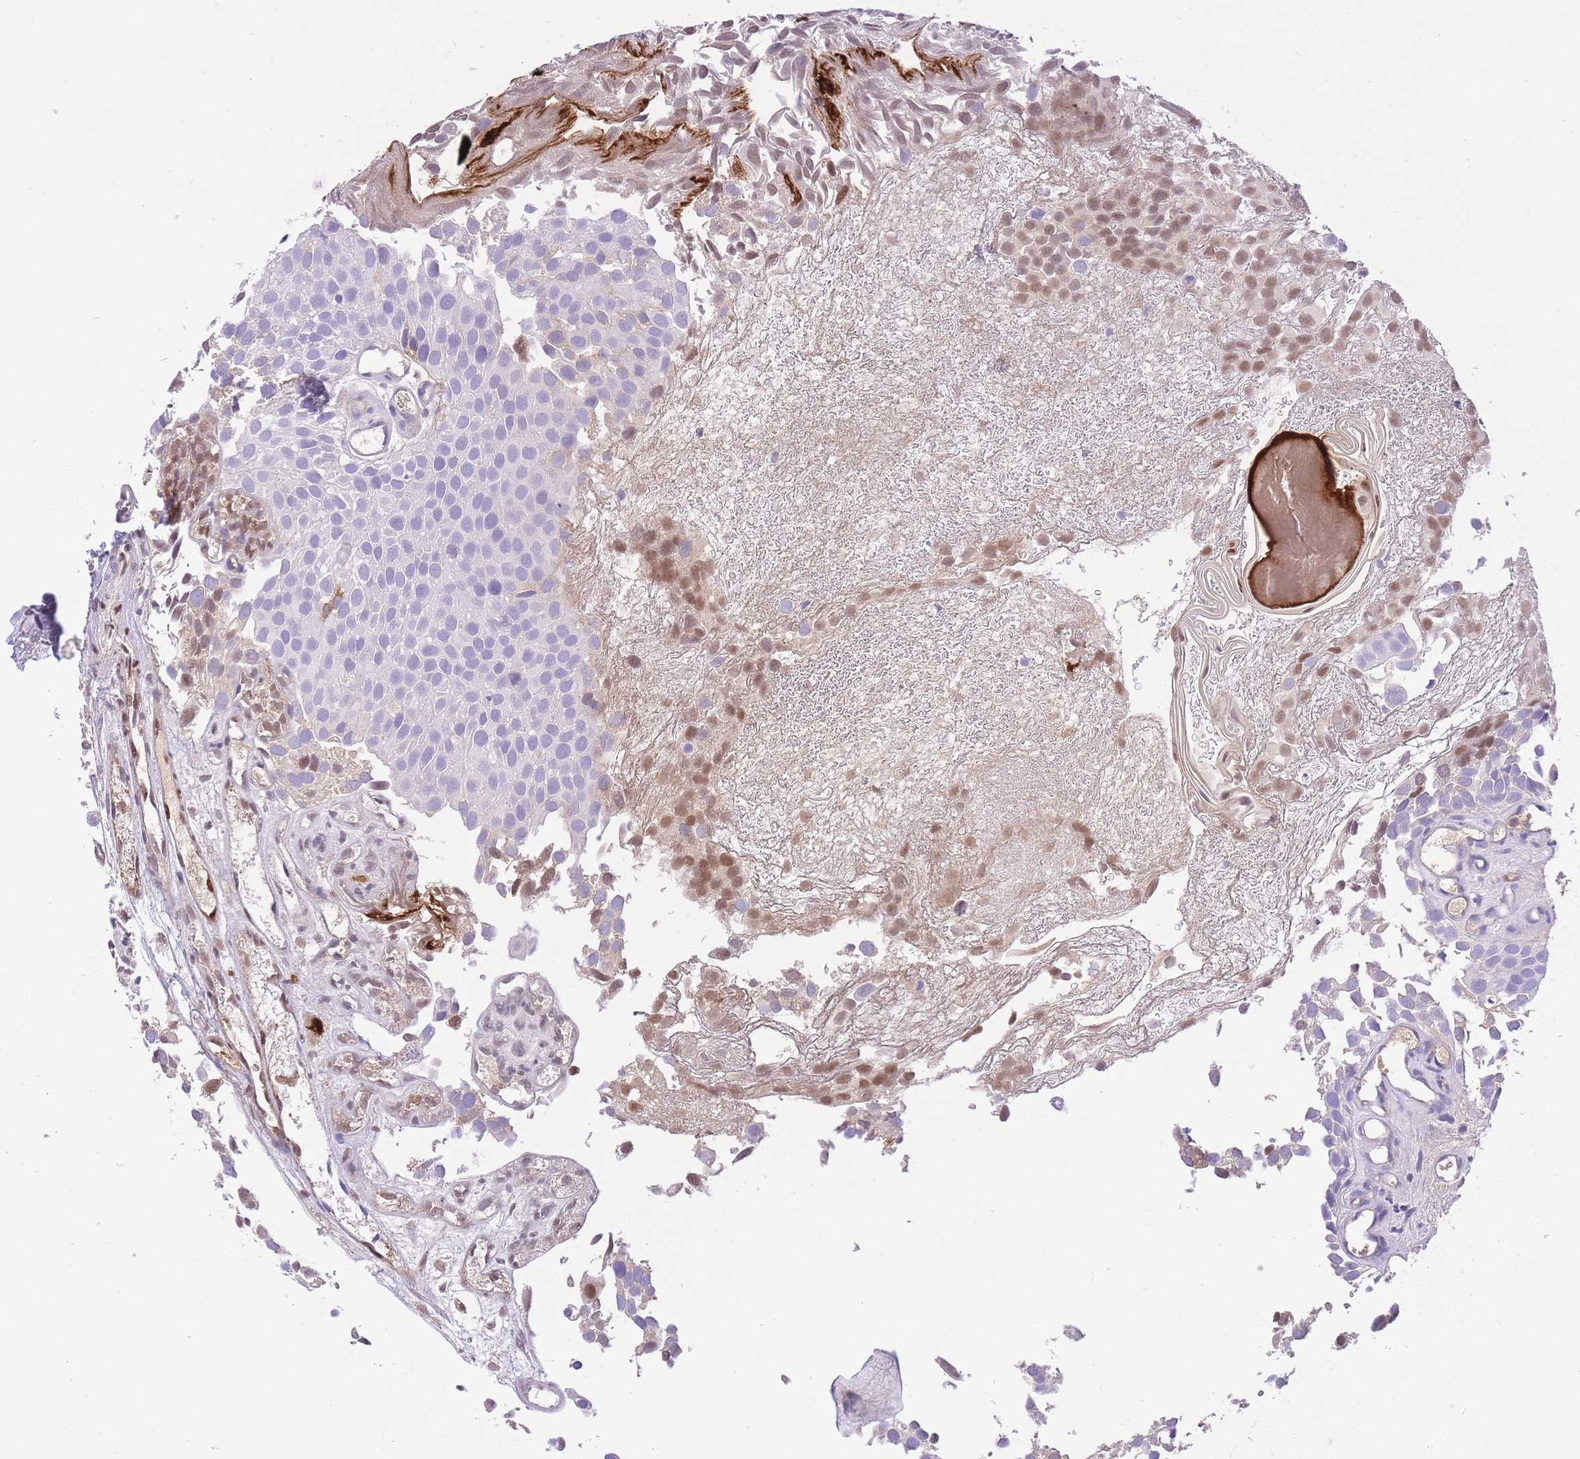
{"staining": {"intensity": "negative", "quantity": "none", "location": "none"}, "tissue": "urothelial cancer", "cell_type": "Tumor cells", "image_type": "cancer", "snomed": [{"axis": "morphology", "description": "Urothelial carcinoma, Low grade"}, {"axis": "topography", "description": "Urinary bladder"}], "caption": "DAB (3,3'-diaminobenzidine) immunohistochemical staining of human low-grade urothelial carcinoma reveals no significant staining in tumor cells.", "gene": "HRG", "patient": {"sex": "male", "age": 88}}